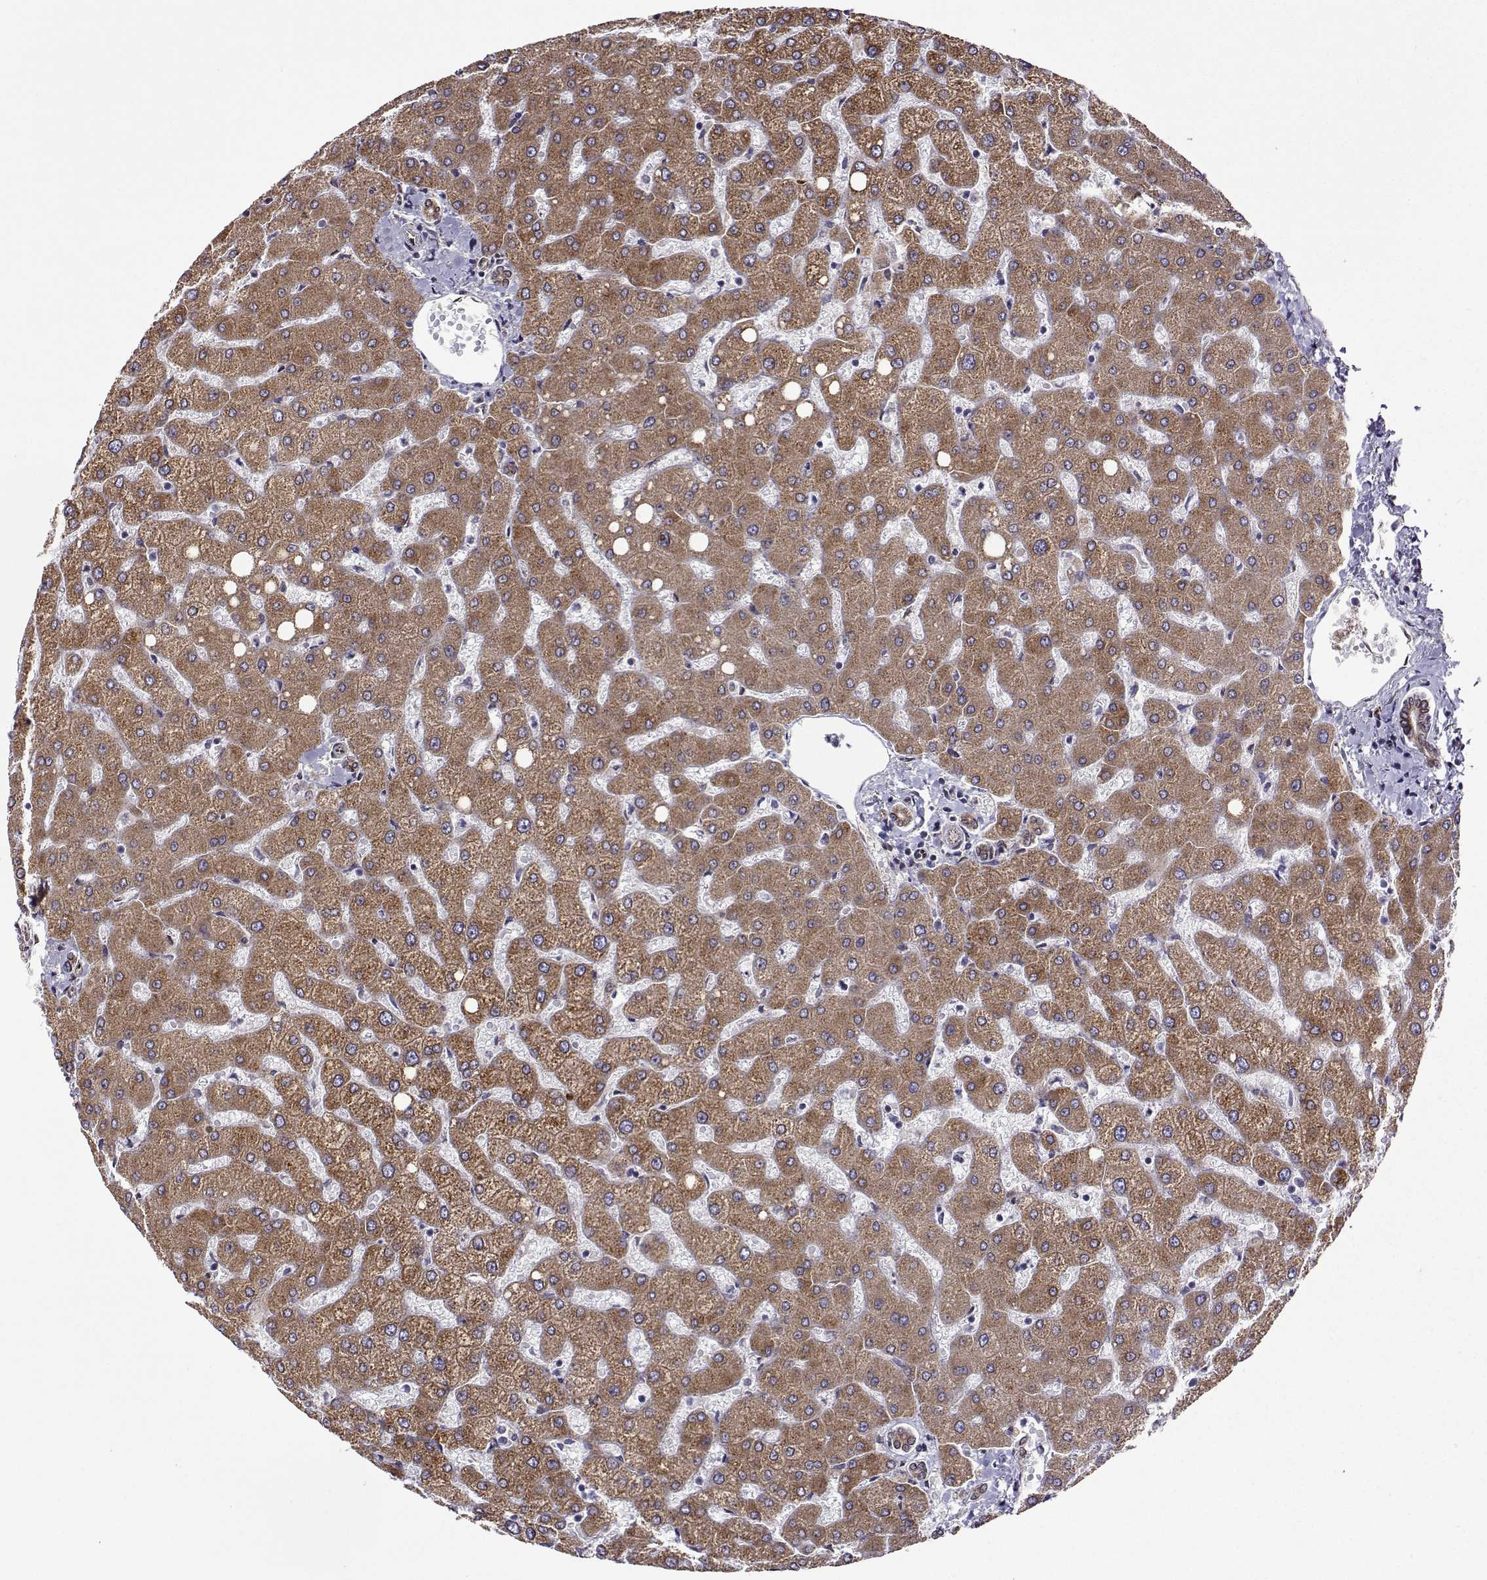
{"staining": {"intensity": "weak", "quantity": ">75%", "location": "cytoplasmic/membranous"}, "tissue": "liver", "cell_type": "Cholangiocytes", "image_type": "normal", "snomed": [{"axis": "morphology", "description": "Normal tissue, NOS"}, {"axis": "topography", "description": "Liver"}], "caption": "A photomicrograph showing weak cytoplasmic/membranous staining in about >75% of cholangiocytes in unremarkable liver, as visualized by brown immunohistochemical staining.", "gene": "PGRMC2", "patient": {"sex": "female", "age": 54}}